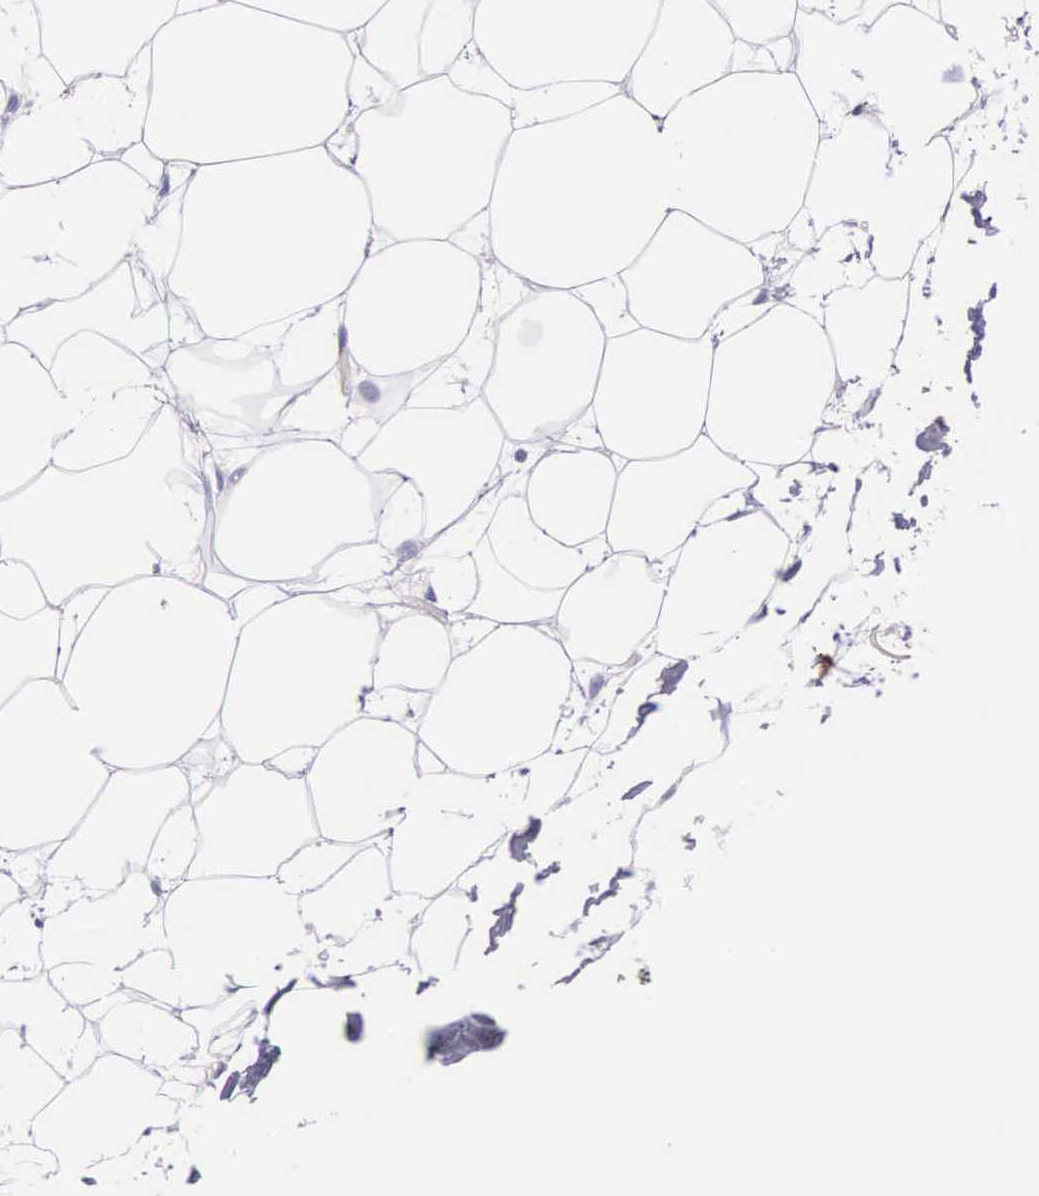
{"staining": {"intensity": "negative", "quantity": "none", "location": "none"}, "tissue": "adipose tissue", "cell_type": "Adipocytes", "image_type": "normal", "snomed": [{"axis": "morphology", "description": "Normal tissue, NOS"}, {"axis": "topography", "description": "Breast"}], "caption": "DAB immunohistochemical staining of benign human adipose tissue reveals no significant positivity in adipocytes. (IHC, brightfield microscopy, high magnification).", "gene": "FCN1", "patient": {"sex": "female", "age": 44}}